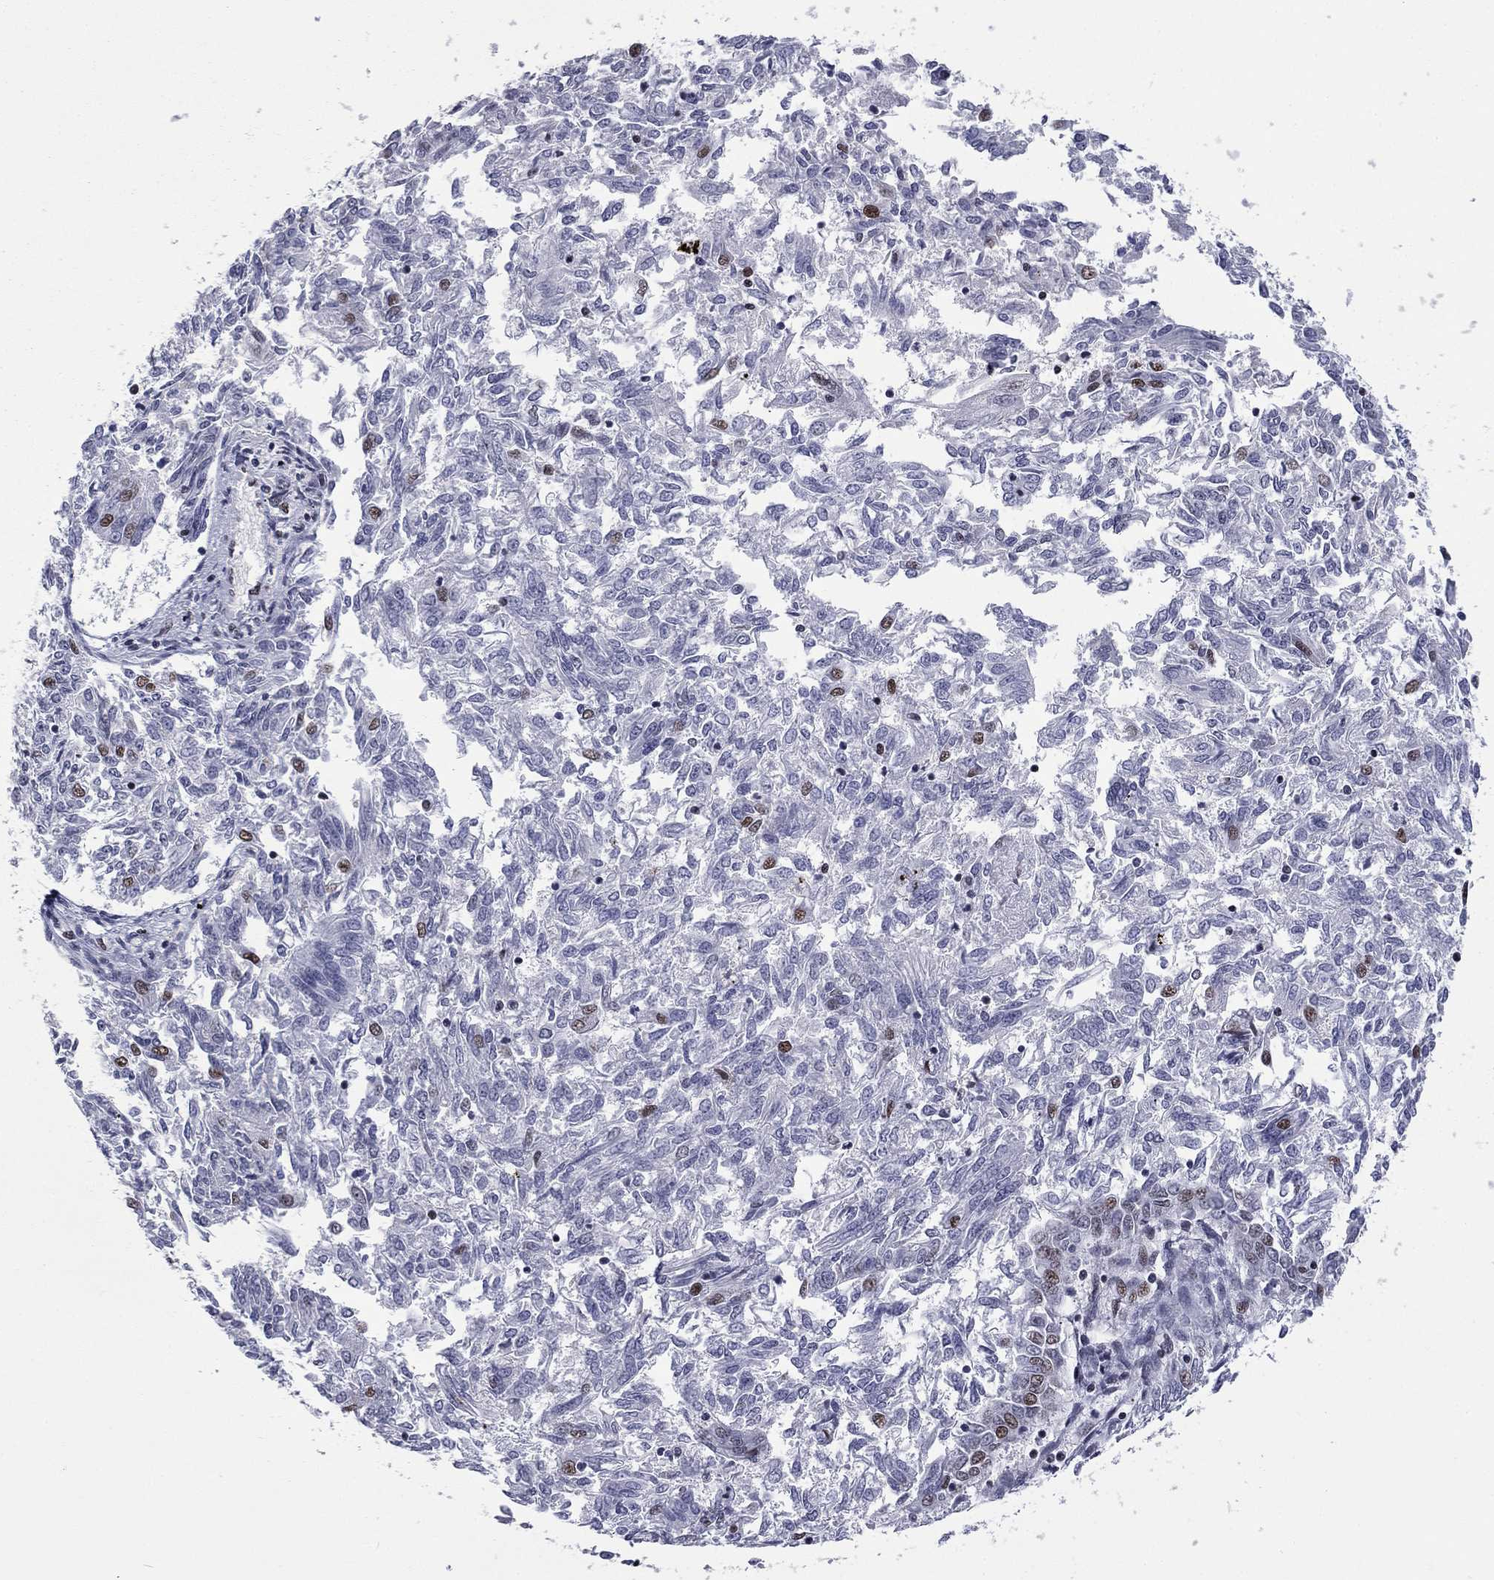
{"staining": {"intensity": "moderate", "quantity": "<25%", "location": "nuclear"}, "tissue": "endometrial cancer", "cell_type": "Tumor cells", "image_type": "cancer", "snomed": [{"axis": "morphology", "description": "Adenocarcinoma, NOS"}, {"axis": "topography", "description": "Endometrium"}], "caption": "Immunohistochemical staining of endometrial adenocarcinoma shows low levels of moderate nuclear expression in about <25% of tumor cells.", "gene": "ETV5", "patient": {"sex": "female", "age": 58}}